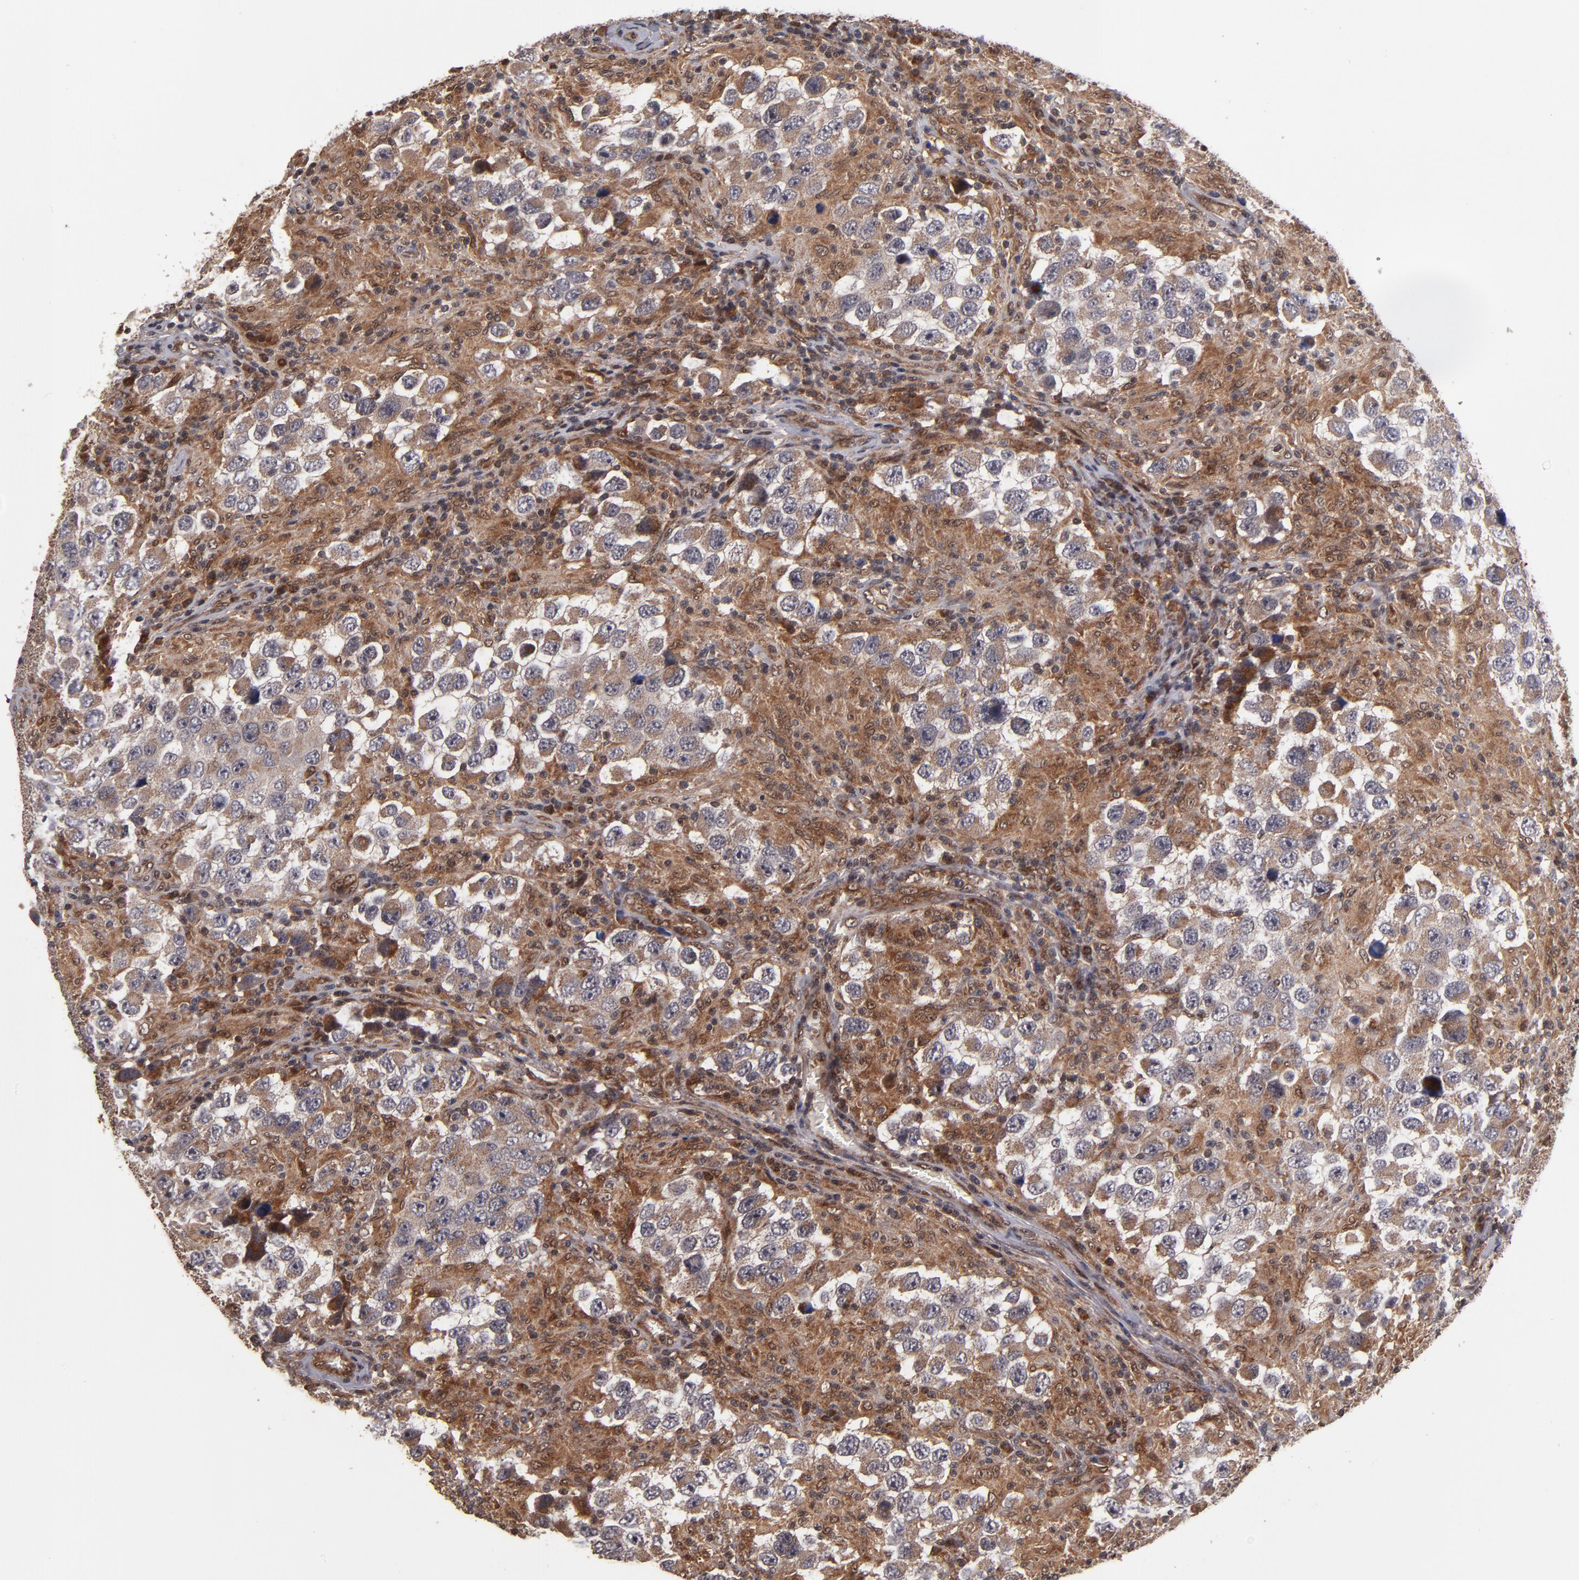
{"staining": {"intensity": "weak", "quantity": "25%-75%", "location": "cytoplasmic/membranous"}, "tissue": "testis cancer", "cell_type": "Tumor cells", "image_type": "cancer", "snomed": [{"axis": "morphology", "description": "Carcinoma, Embryonal, NOS"}, {"axis": "topography", "description": "Testis"}], "caption": "The histopathology image demonstrates a brown stain indicating the presence of a protein in the cytoplasmic/membranous of tumor cells in testis cancer.", "gene": "CUL5", "patient": {"sex": "male", "age": 21}}